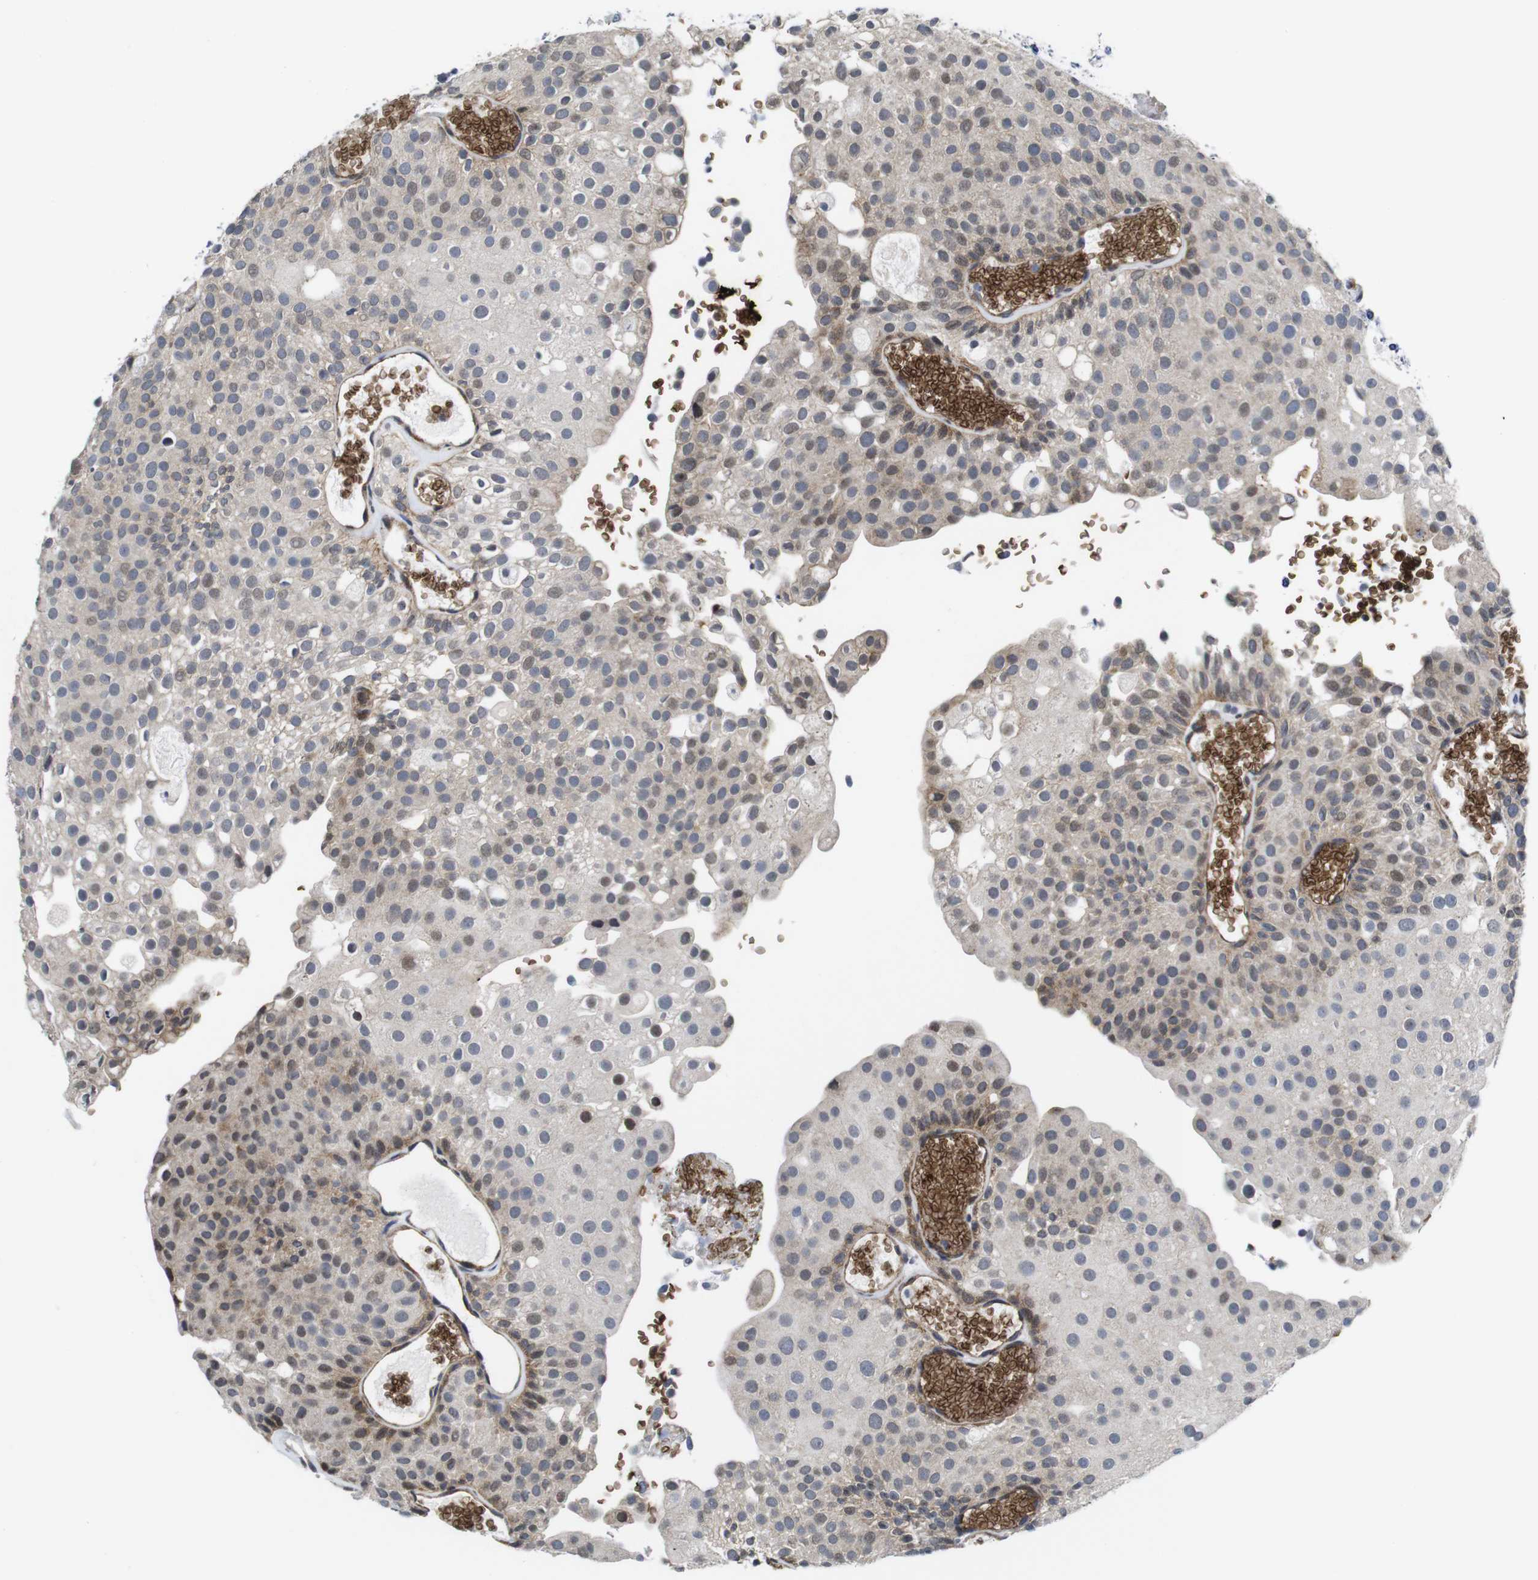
{"staining": {"intensity": "moderate", "quantity": "<25%", "location": "cytoplasmic/membranous,nuclear"}, "tissue": "urothelial cancer", "cell_type": "Tumor cells", "image_type": "cancer", "snomed": [{"axis": "morphology", "description": "Urothelial carcinoma, Low grade"}, {"axis": "topography", "description": "Urinary bladder"}], "caption": "Urothelial cancer was stained to show a protein in brown. There is low levels of moderate cytoplasmic/membranous and nuclear expression in approximately <25% of tumor cells.", "gene": "SOCS3", "patient": {"sex": "male", "age": 78}}